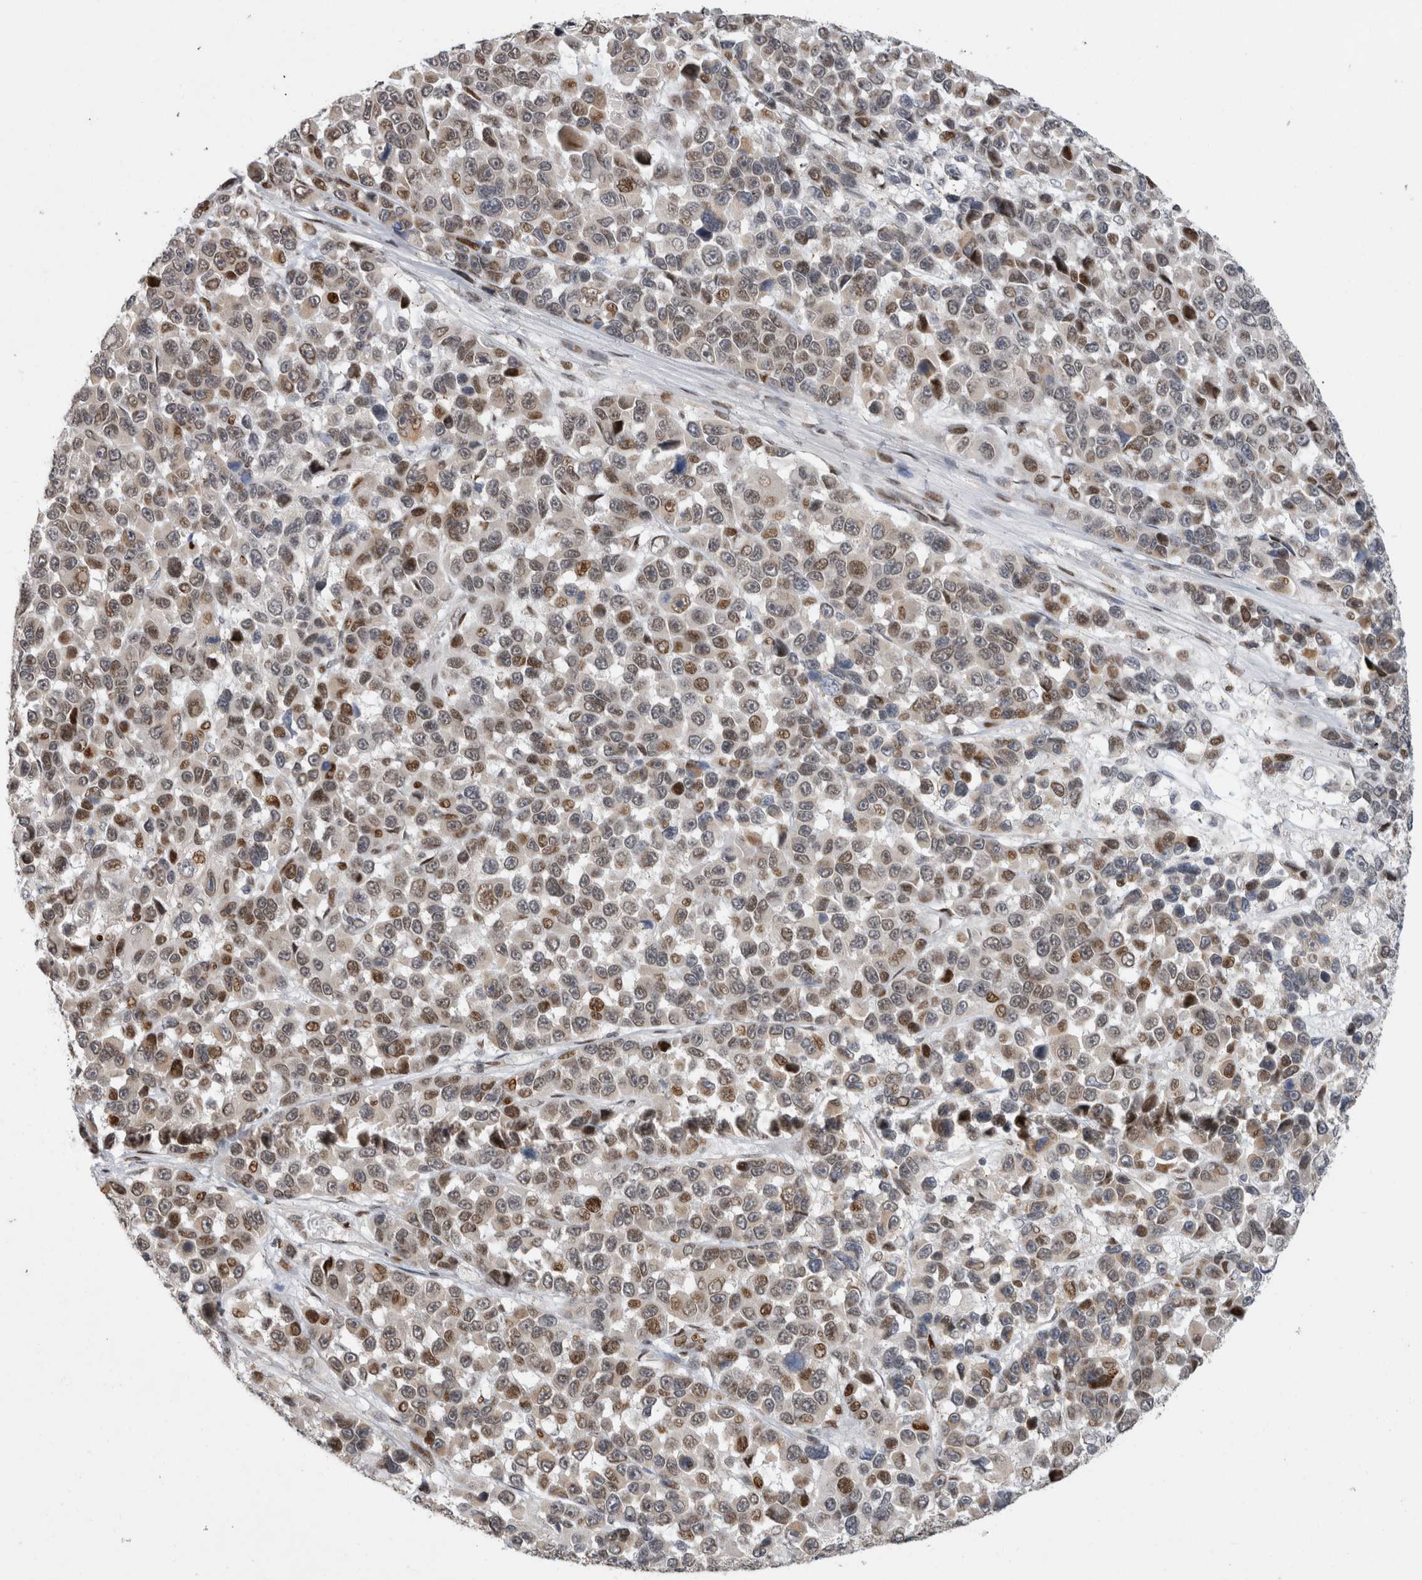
{"staining": {"intensity": "moderate", "quantity": "25%-75%", "location": "nuclear"}, "tissue": "melanoma", "cell_type": "Tumor cells", "image_type": "cancer", "snomed": [{"axis": "morphology", "description": "Malignant melanoma, NOS"}, {"axis": "topography", "description": "Skin"}], "caption": "A photomicrograph of human melanoma stained for a protein displays moderate nuclear brown staining in tumor cells.", "gene": "C8orf58", "patient": {"sex": "male", "age": 53}}